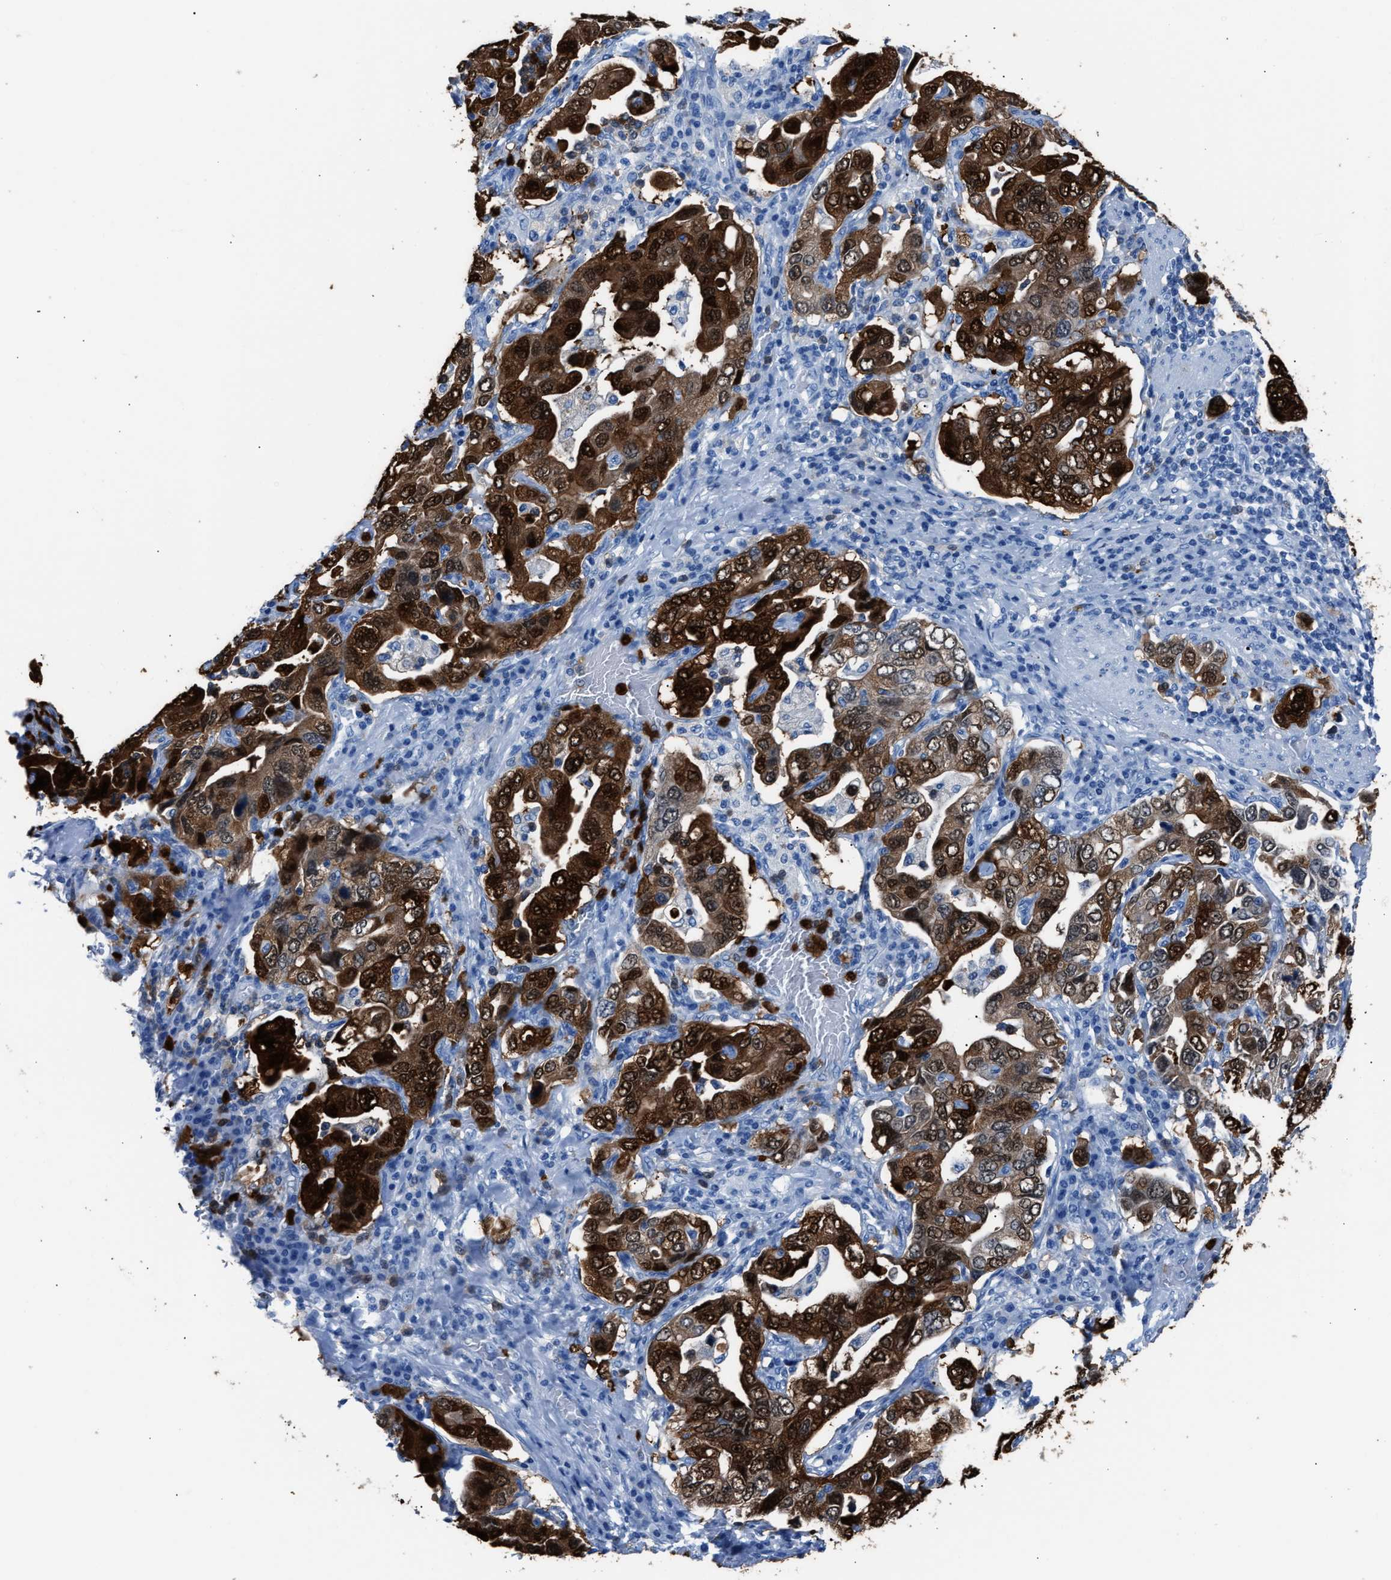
{"staining": {"intensity": "strong", "quantity": ">75%", "location": "cytoplasmic/membranous,nuclear"}, "tissue": "stomach cancer", "cell_type": "Tumor cells", "image_type": "cancer", "snomed": [{"axis": "morphology", "description": "Adenocarcinoma, NOS"}, {"axis": "topography", "description": "Stomach, upper"}], "caption": "A photomicrograph of stomach adenocarcinoma stained for a protein exhibits strong cytoplasmic/membranous and nuclear brown staining in tumor cells.", "gene": "S100P", "patient": {"sex": "male", "age": 62}}